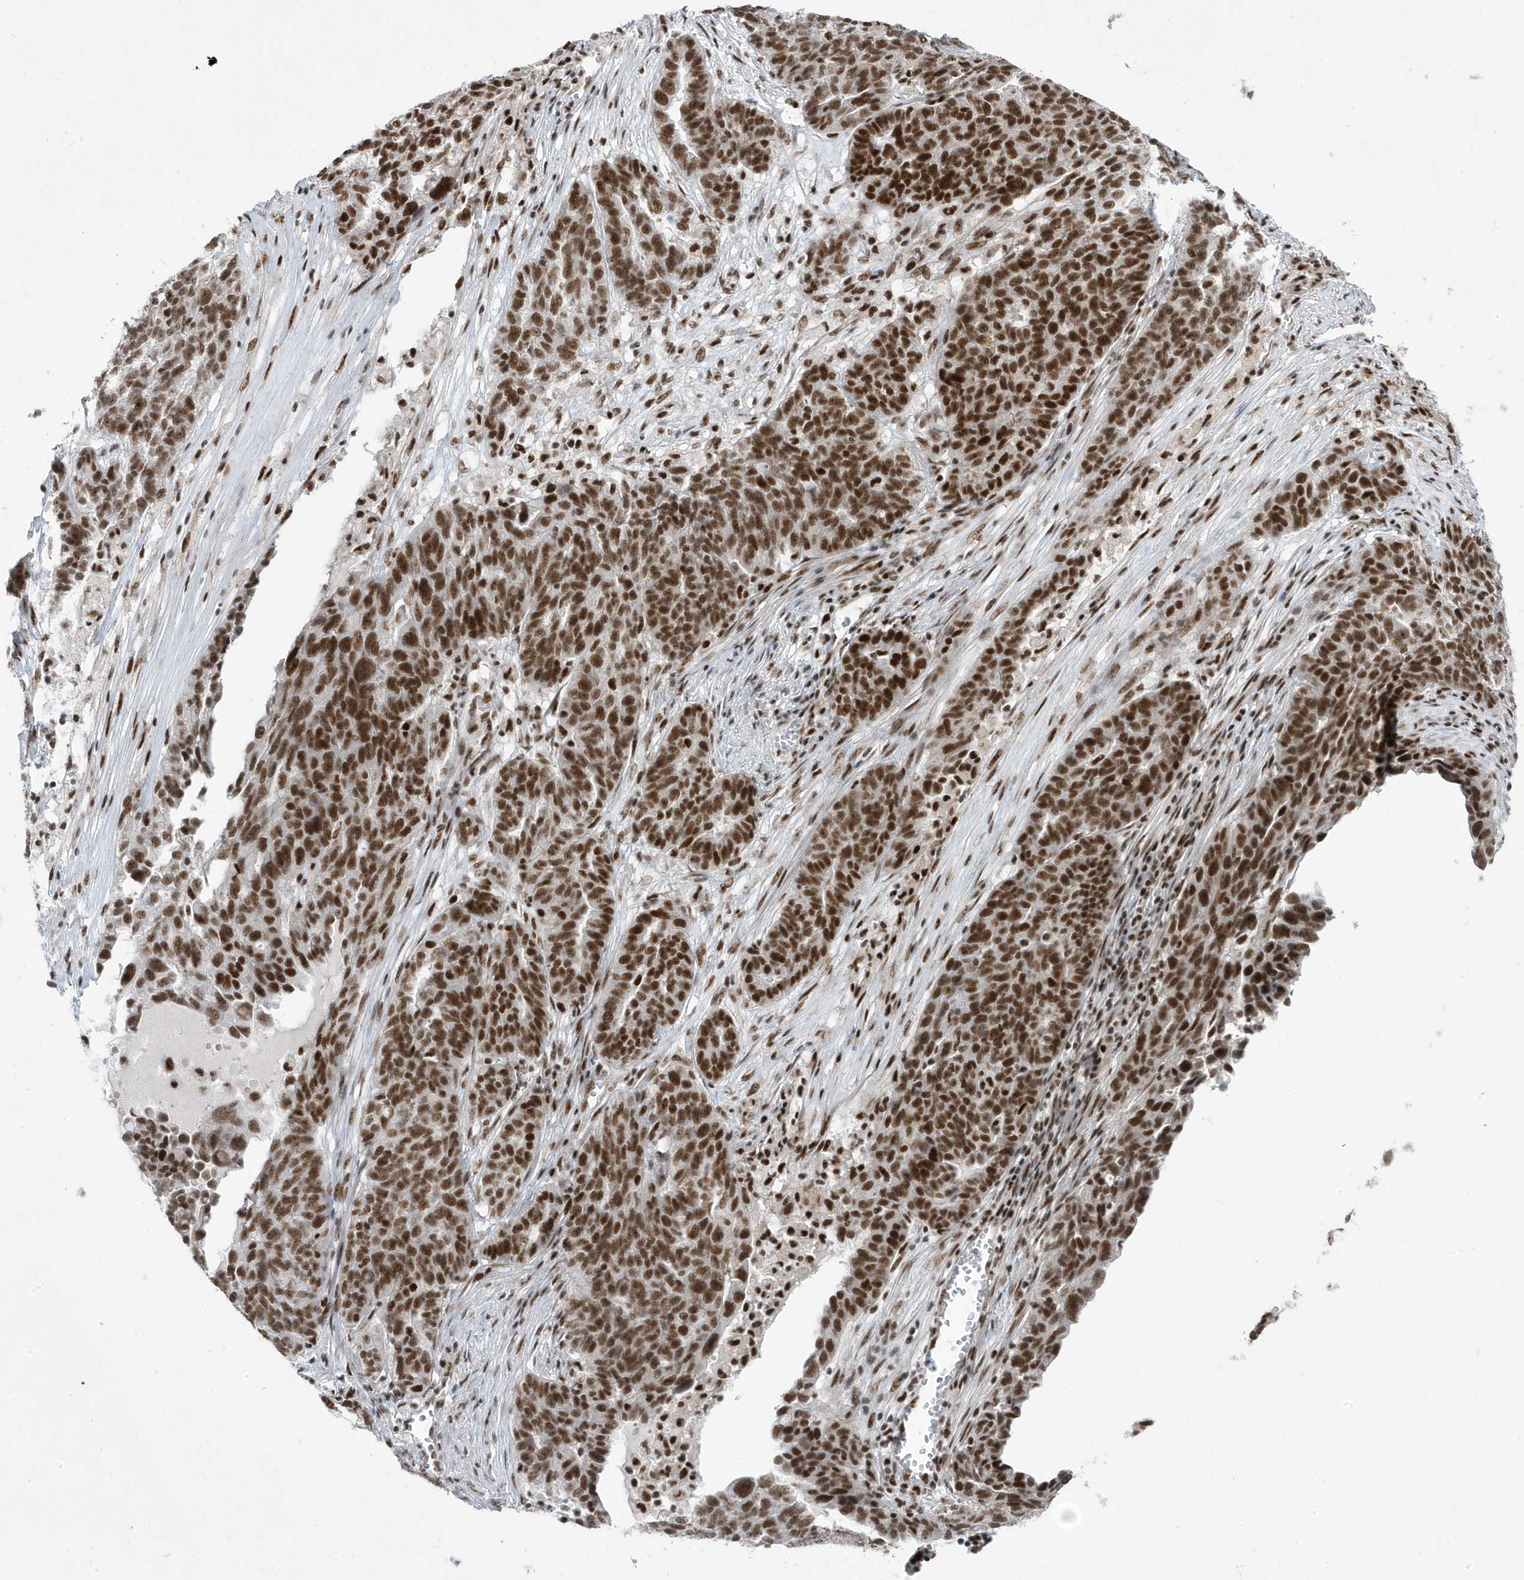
{"staining": {"intensity": "strong", "quantity": ">75%", "location": "nuclear"}, "tissue": "ovarian cancer", "cell_type": "Tumor cells", "image_type": "cancer", "snomed": [{"axis": "morphology", "description": "Cystadenocarcinoma, serous, NOS"}, {"axis": "topography", "description": "Ovary"}], "caption": "Protein expression analysis of human ovarian cancer (serous cystadenocarcinoma) reveals strong nuclear staining in about >75% of tumor cells.", "gene": "MTREX", "patient": {"sex": "female", "age": 59}}